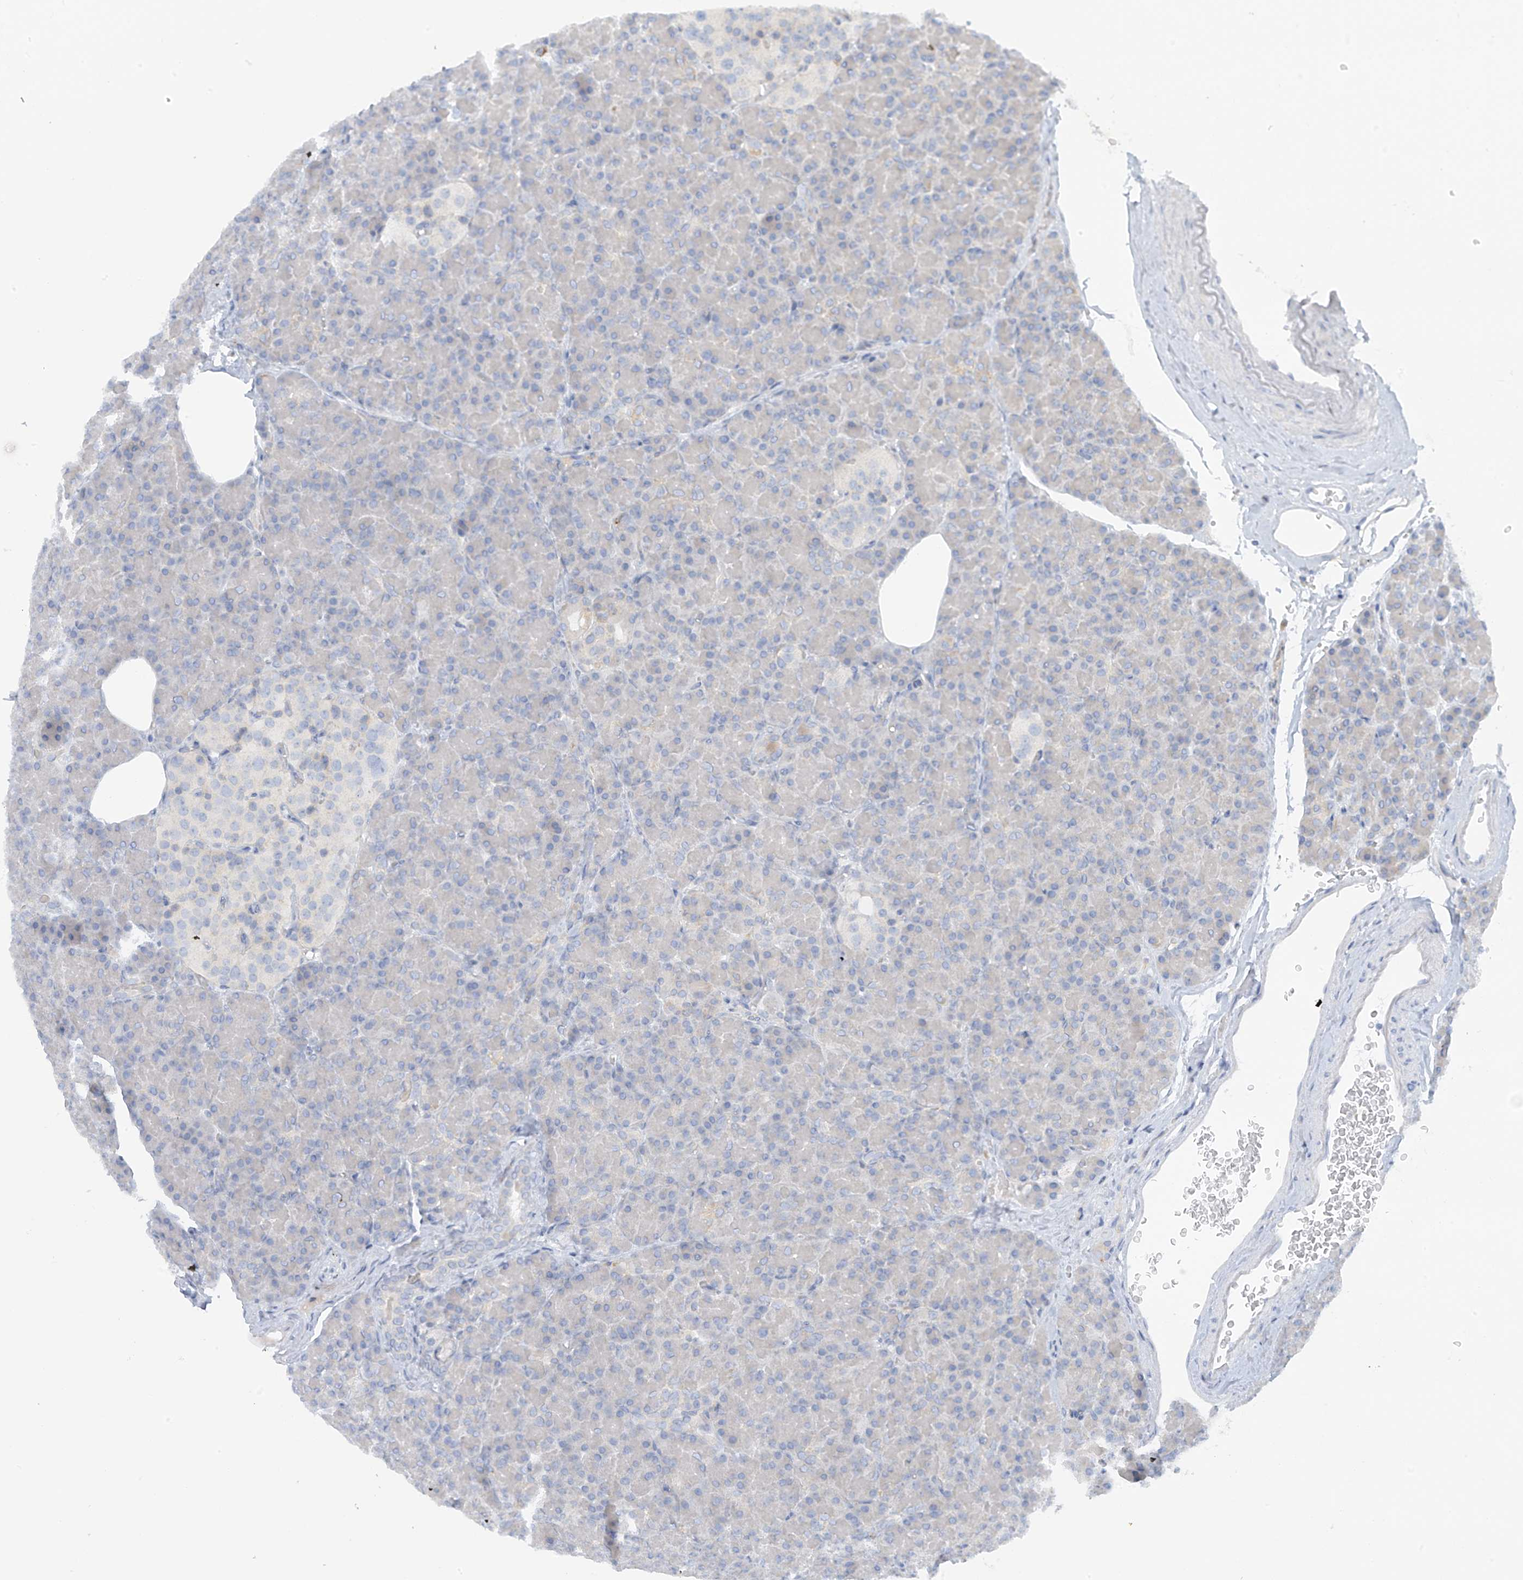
{"staining": {"intensity": "negative", "quantity": "none", "location": "none"}, "tissue": "pancreas", "cell_type": "Exocrine glandular cells", "image_type": "normal", "snomed": [{"axis": "morphology", "description": "Normal tissue, NOS"}, {"axis": "topography", "description": "Pancreas"}], "caption": "Normal pancreas was stained to show a protein in brown. There is no significant positivity in exocrine glandular cells. Brightfield microscopy of IHC stained with DAB (brown) and hematoxylin (blue), captured at high magnification.", "gene": "SLC6A12", "patient": {"sex": "female", "age": 43}}